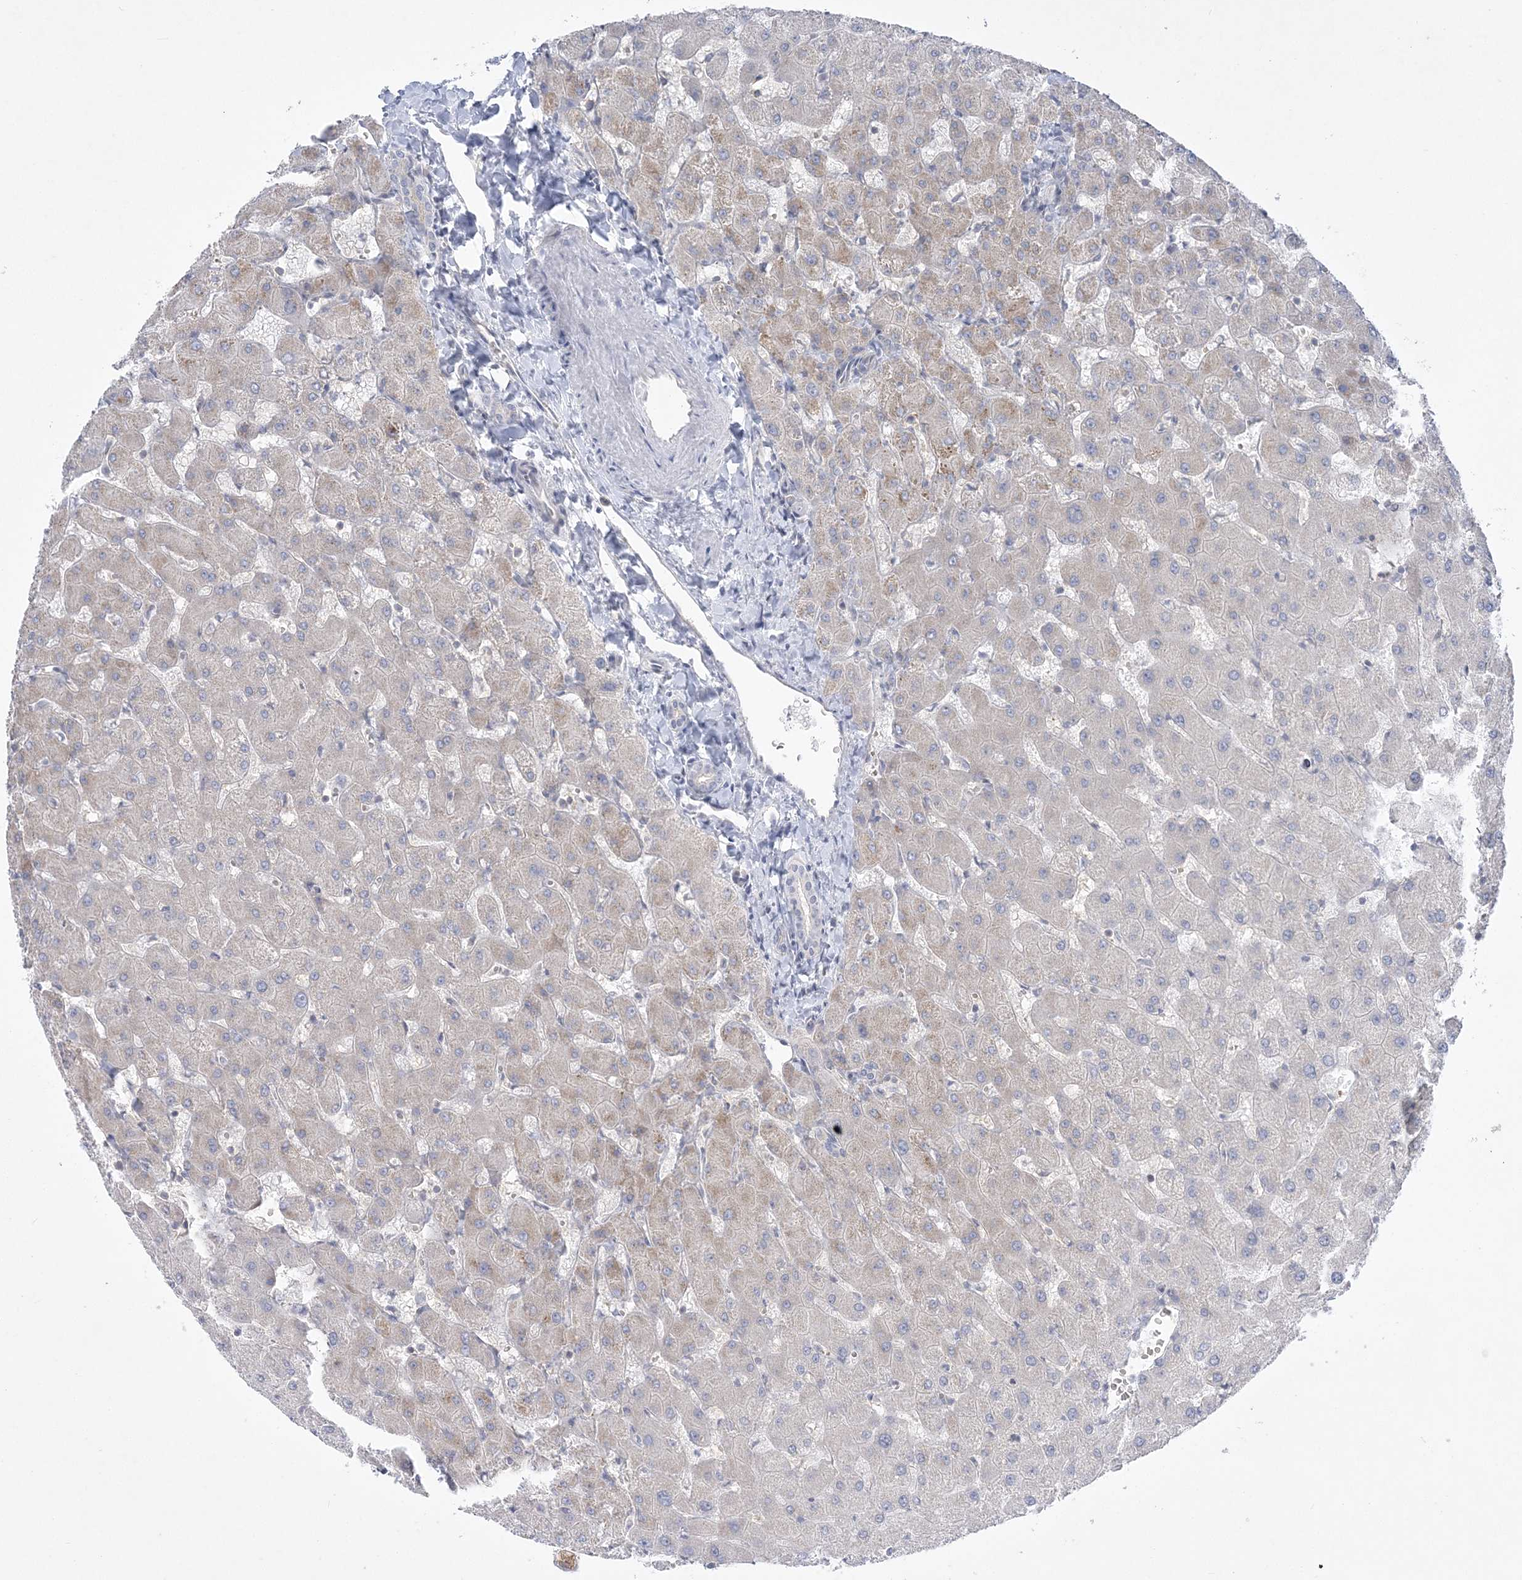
{"staining": {"intensity": "negative", "quantity": "none", "location": "none"}, "tissue": "liver", "cell_type": "Cholangiocytes", "image_type": "normal", "snomed": [{"axis": "morphology", "description": "Normal tissue, NOS"}, {"axis": "topography", "description": "Liver"}], "caption": "Immunohistochemistry (IHC) histopathology image of benign liver: liver stained with DAB displays no significant protein expression in cholangiocytes.", "gene": "ADAMTS12", "patient": {"sex": "female", "age": 63}}